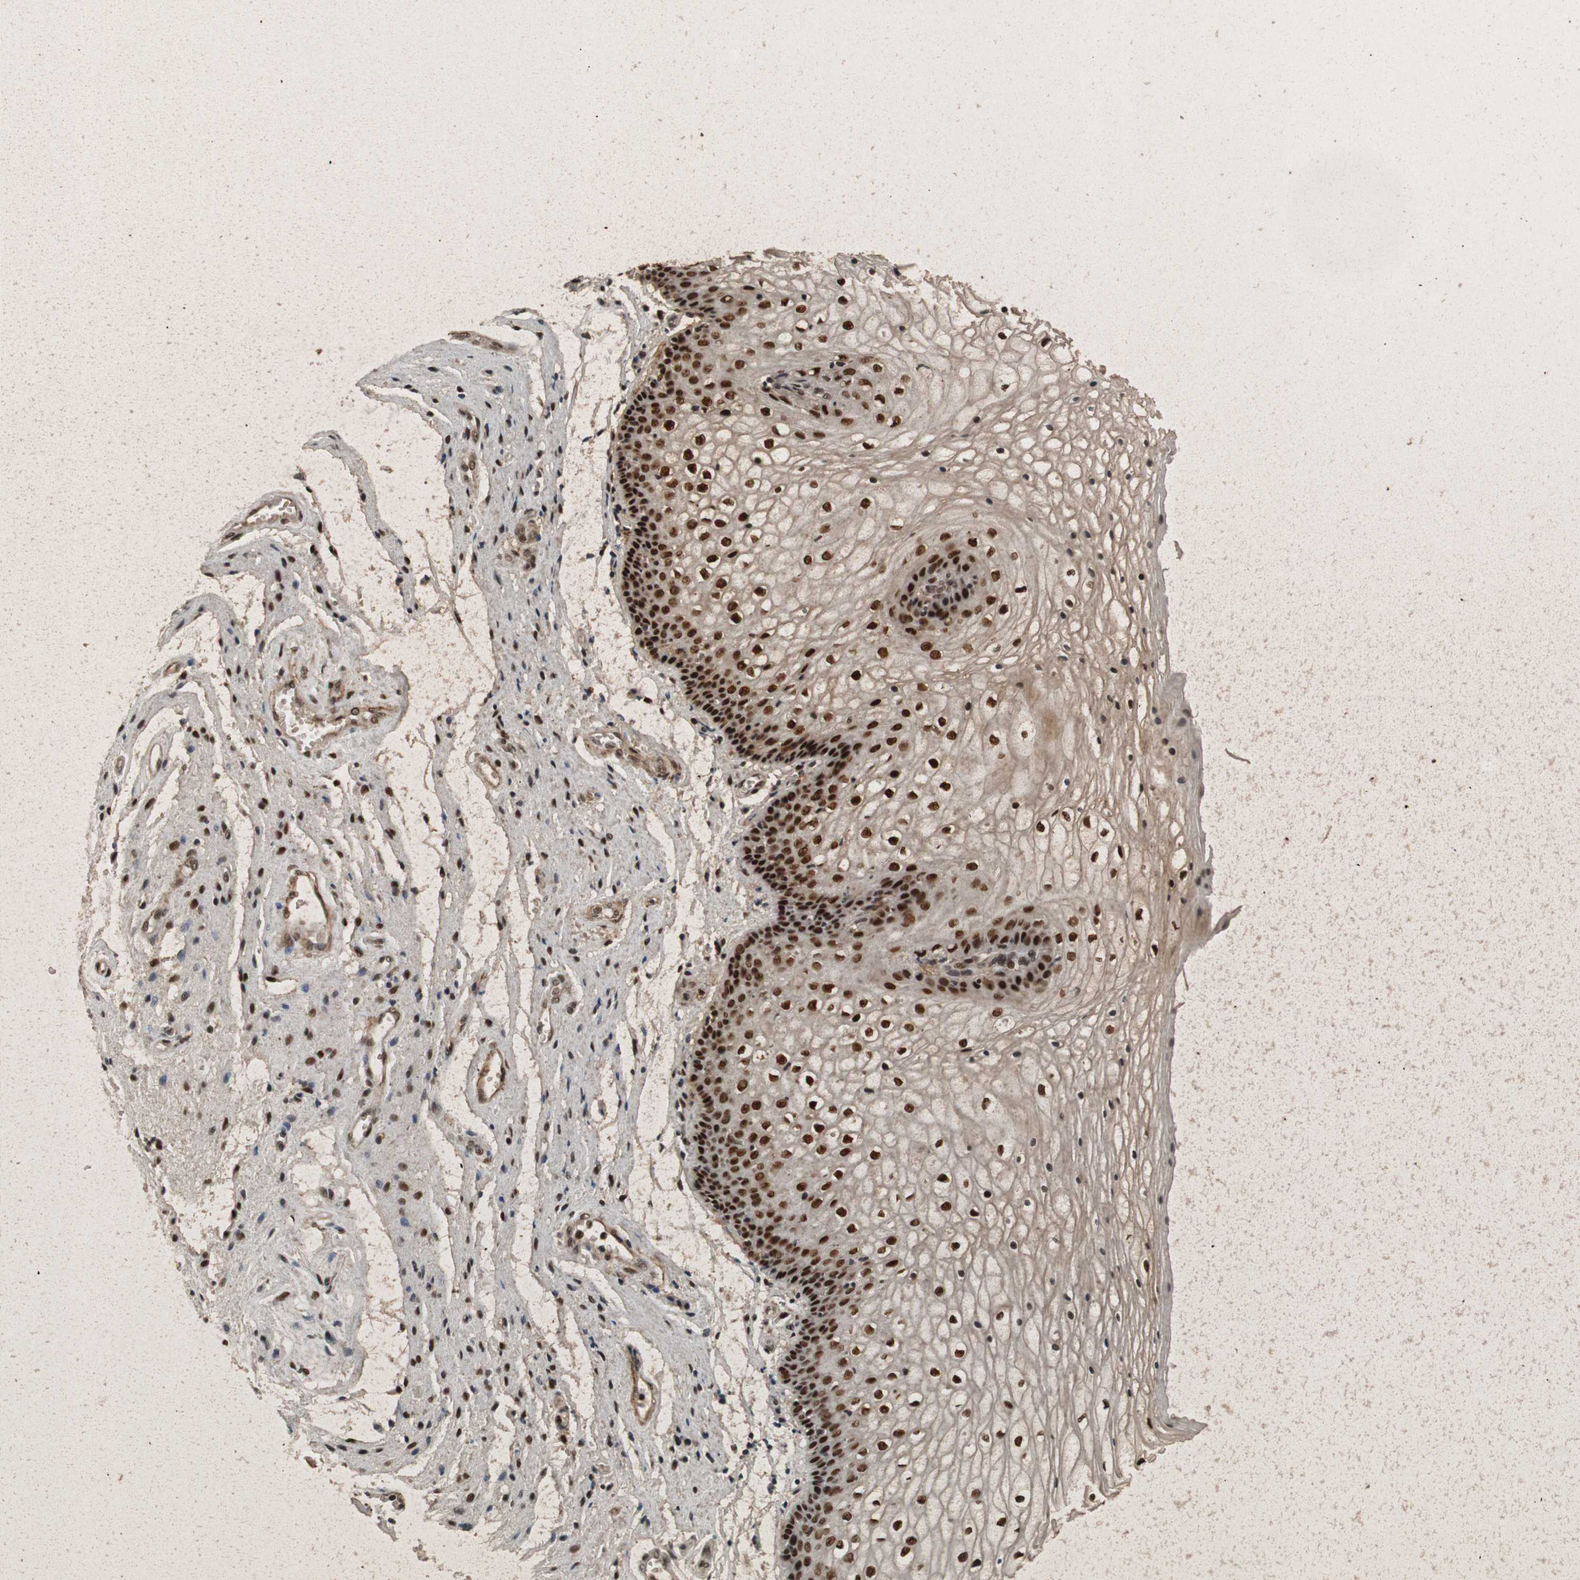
{"staining": {"intensity": "strong", "quantity": ">75%", "location": "nuclear"}, "tissue": "vagina", "cell_type": "Squamous epithelial cells", "image_type": "normal", "snomed": [{"axis": "morphology", "description": "Normal tissue, NOS"}, {"axis": "topography", "description": "Vagina"}], "caption": "This image shows immunohistochemistry staining of normal vagina, with high strong nuclear expression in about >75% of squamous epithelial cells.", "gene": "HEXIM1", "patient": {"sex": "female", "age": 34}}